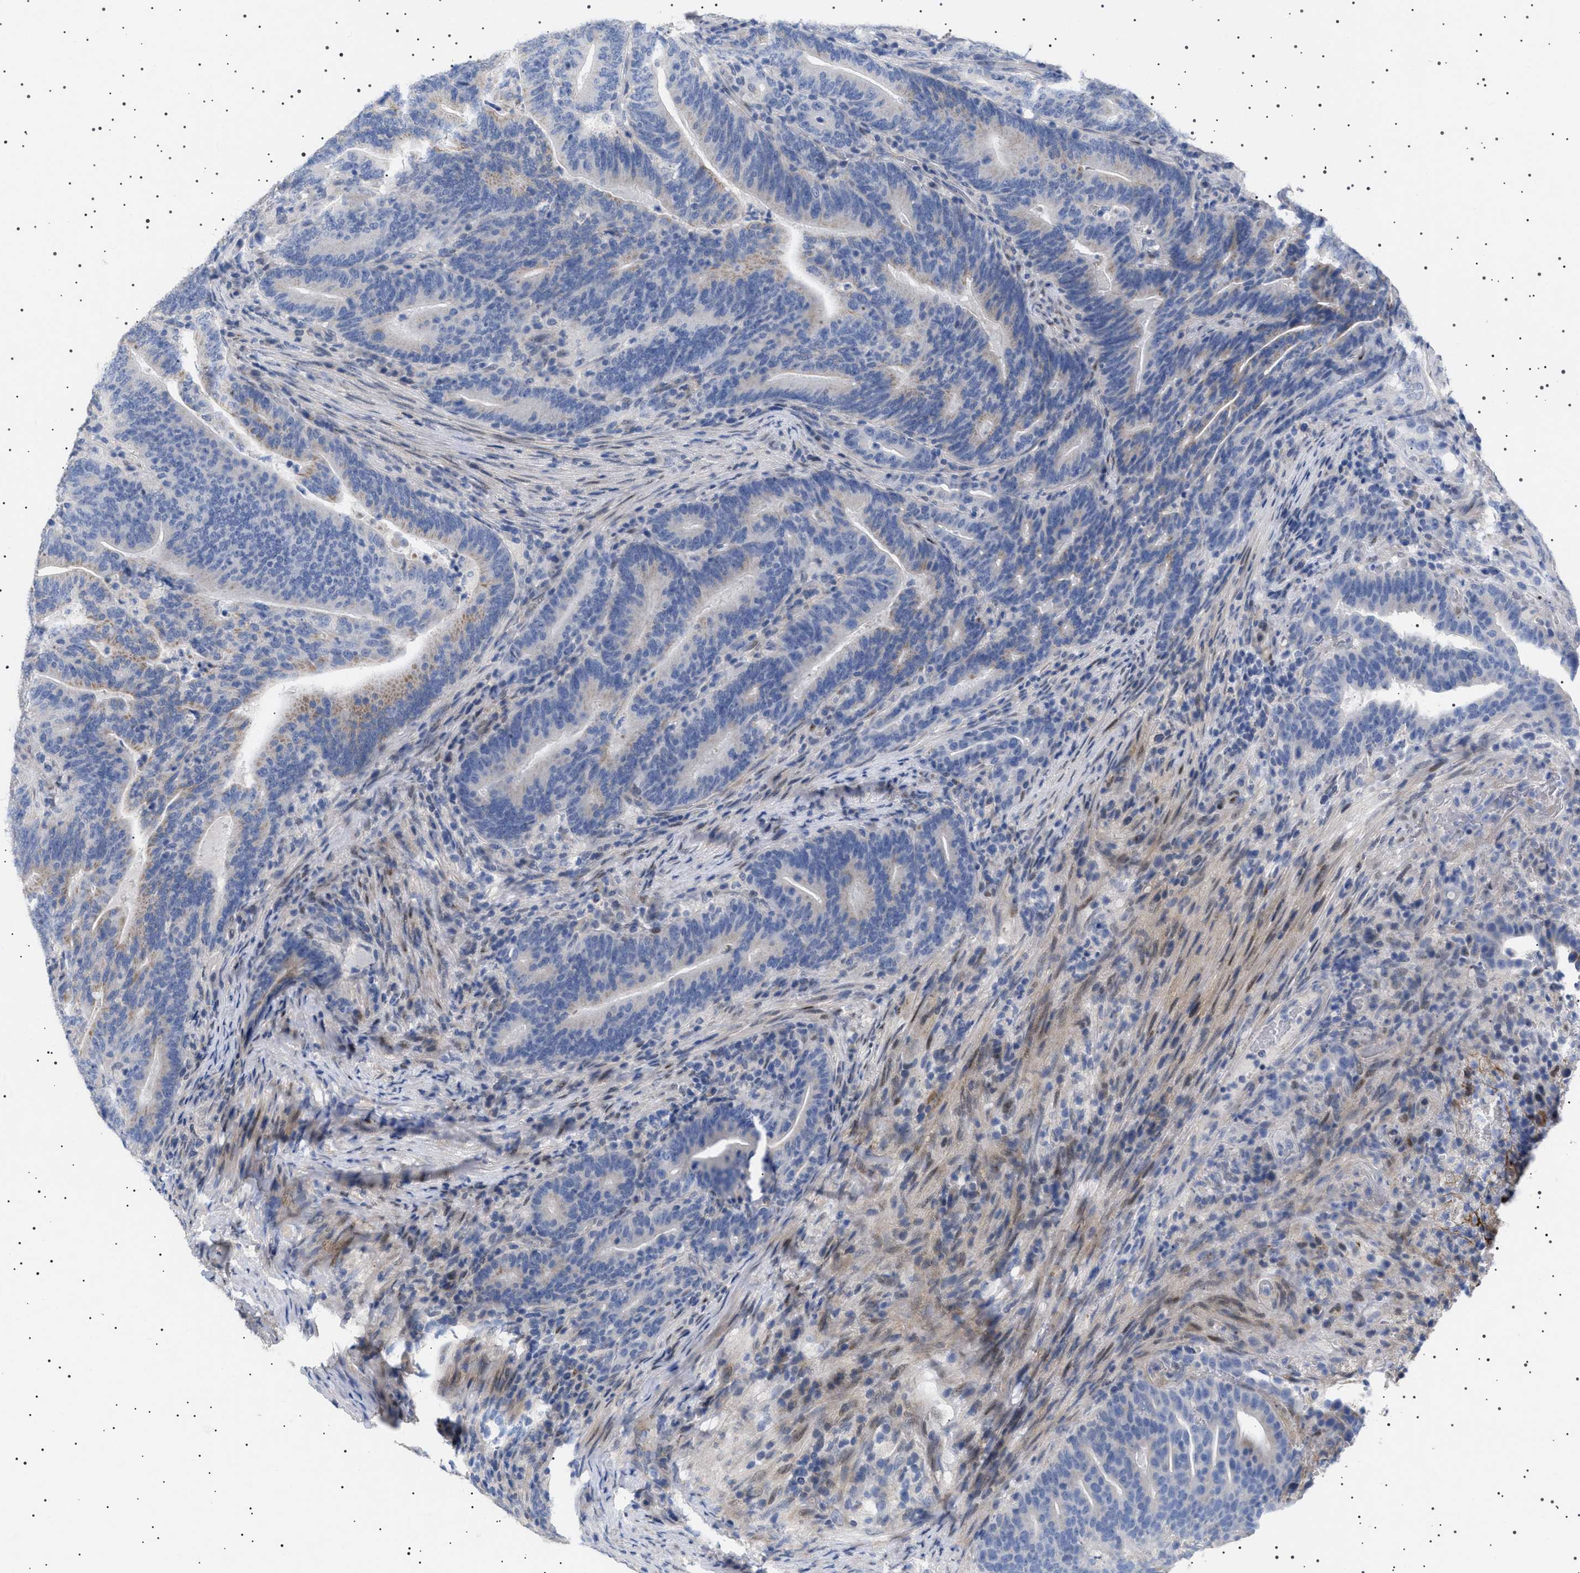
{"staining": {"intensity": "weak", "quantity": "<25%", "location": "cytoplasmic/membranous"}, "tissue": "colorectal cancer", "cell_type": "Tumor cells", "image_type": "cancer", "snomed": [{"axis": "morphology", "description": "Adenocarcinoma, NOS"}, {"axis": "topography", "description": "Colon"}], "caption": "Immunohistochemistry (IHC) image of colorectal adenocarcinoma stained for a protein (brown), which reveals no expression in tumor cells. (Stains: DAB (3,3'-diaminobenzidine) immunohistochemistry with hematoxylin counter stain, Microscopy: brightfield microscopy at high magnification).", "gene": "HTR1A", "patient": {"sex": "female", "age": 66}}